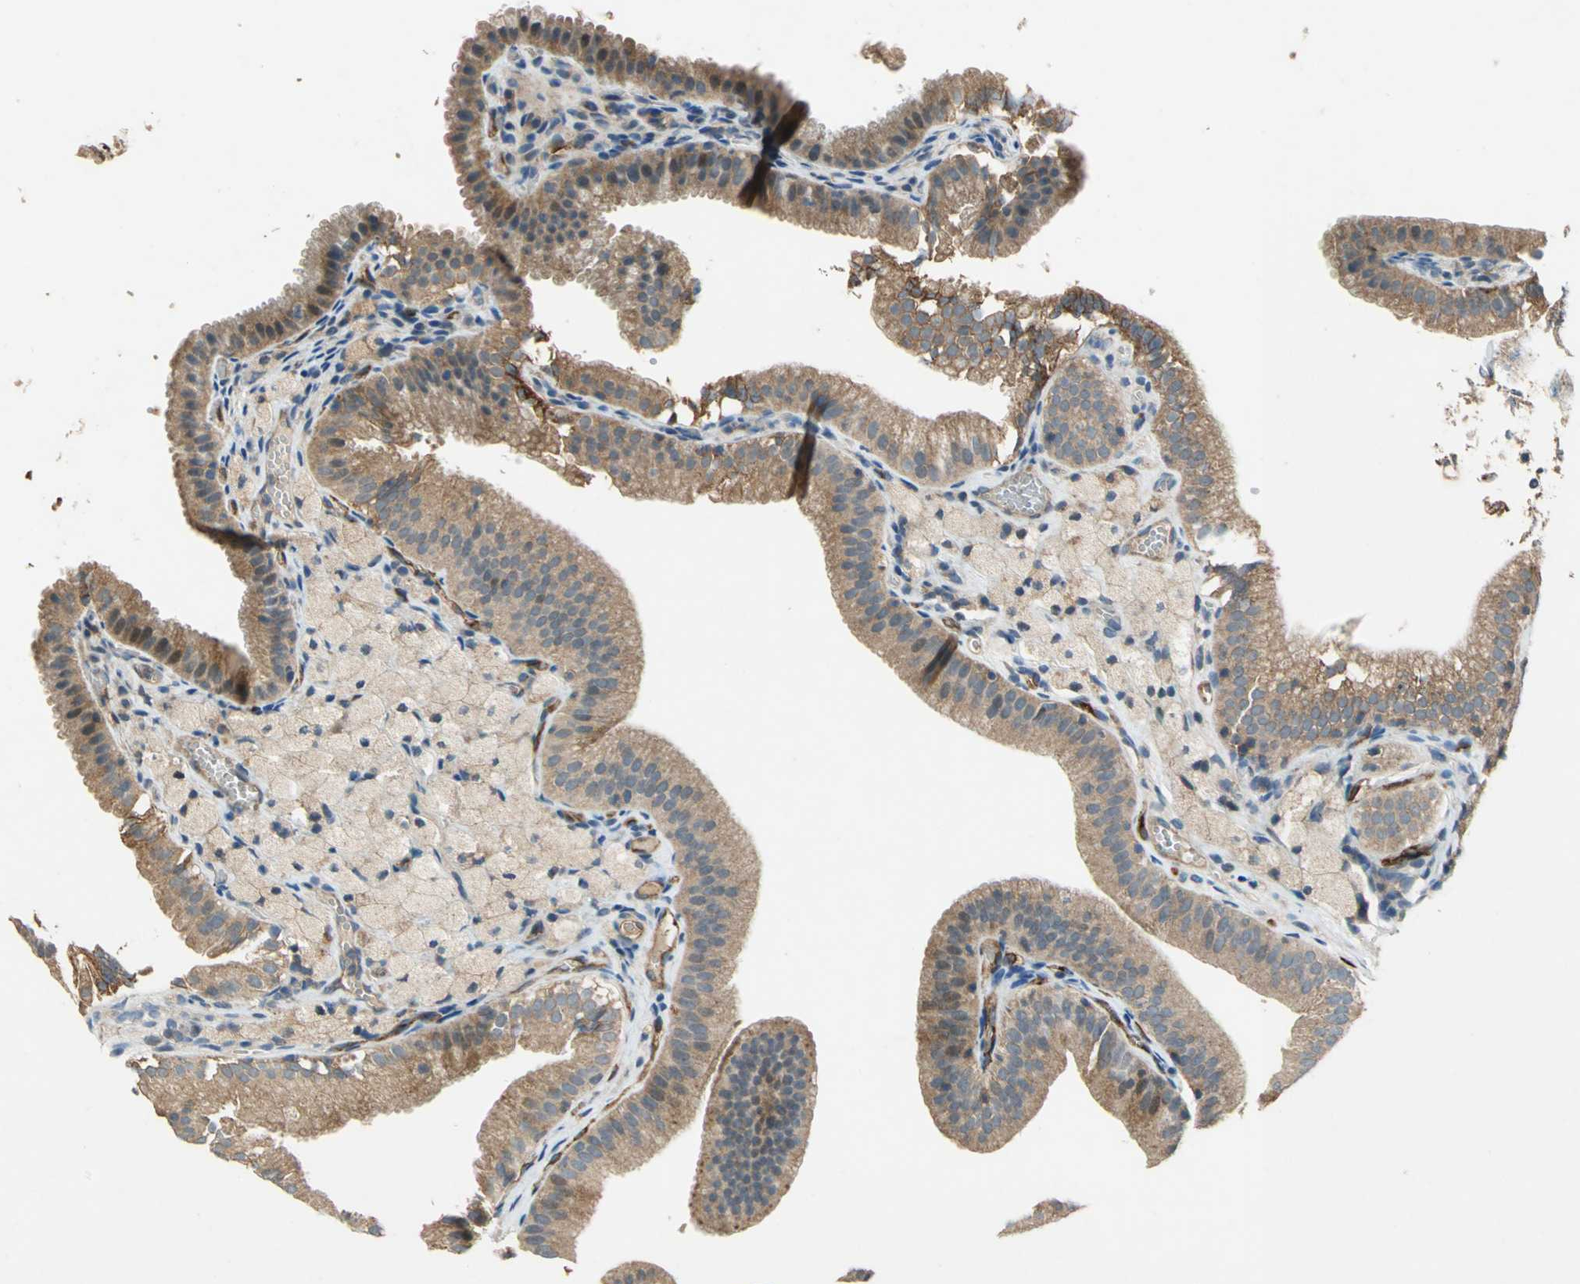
{"staining": {"intensity": "moderate", "quantity": ">75%", "location": "cytoplasmic/membranous"}, "tissue": "gallbladder", "cell_type": "Glandular cells", "image_type": "normal", "snomed": [{"axis": "morphology", "description": "Normal tissue, NOS"}, {"axis": "topography", "description": "Gallbladder"}], "caption": "Gallbladder stained with IHC exhibits moderate cytoplasmic/membranous positivity in approximately >75% of glandular cells. (IHC, brightfield microscopy, high magnification).", "gene": "EMCN", "patient": {"sex": "female", "age": 24}}